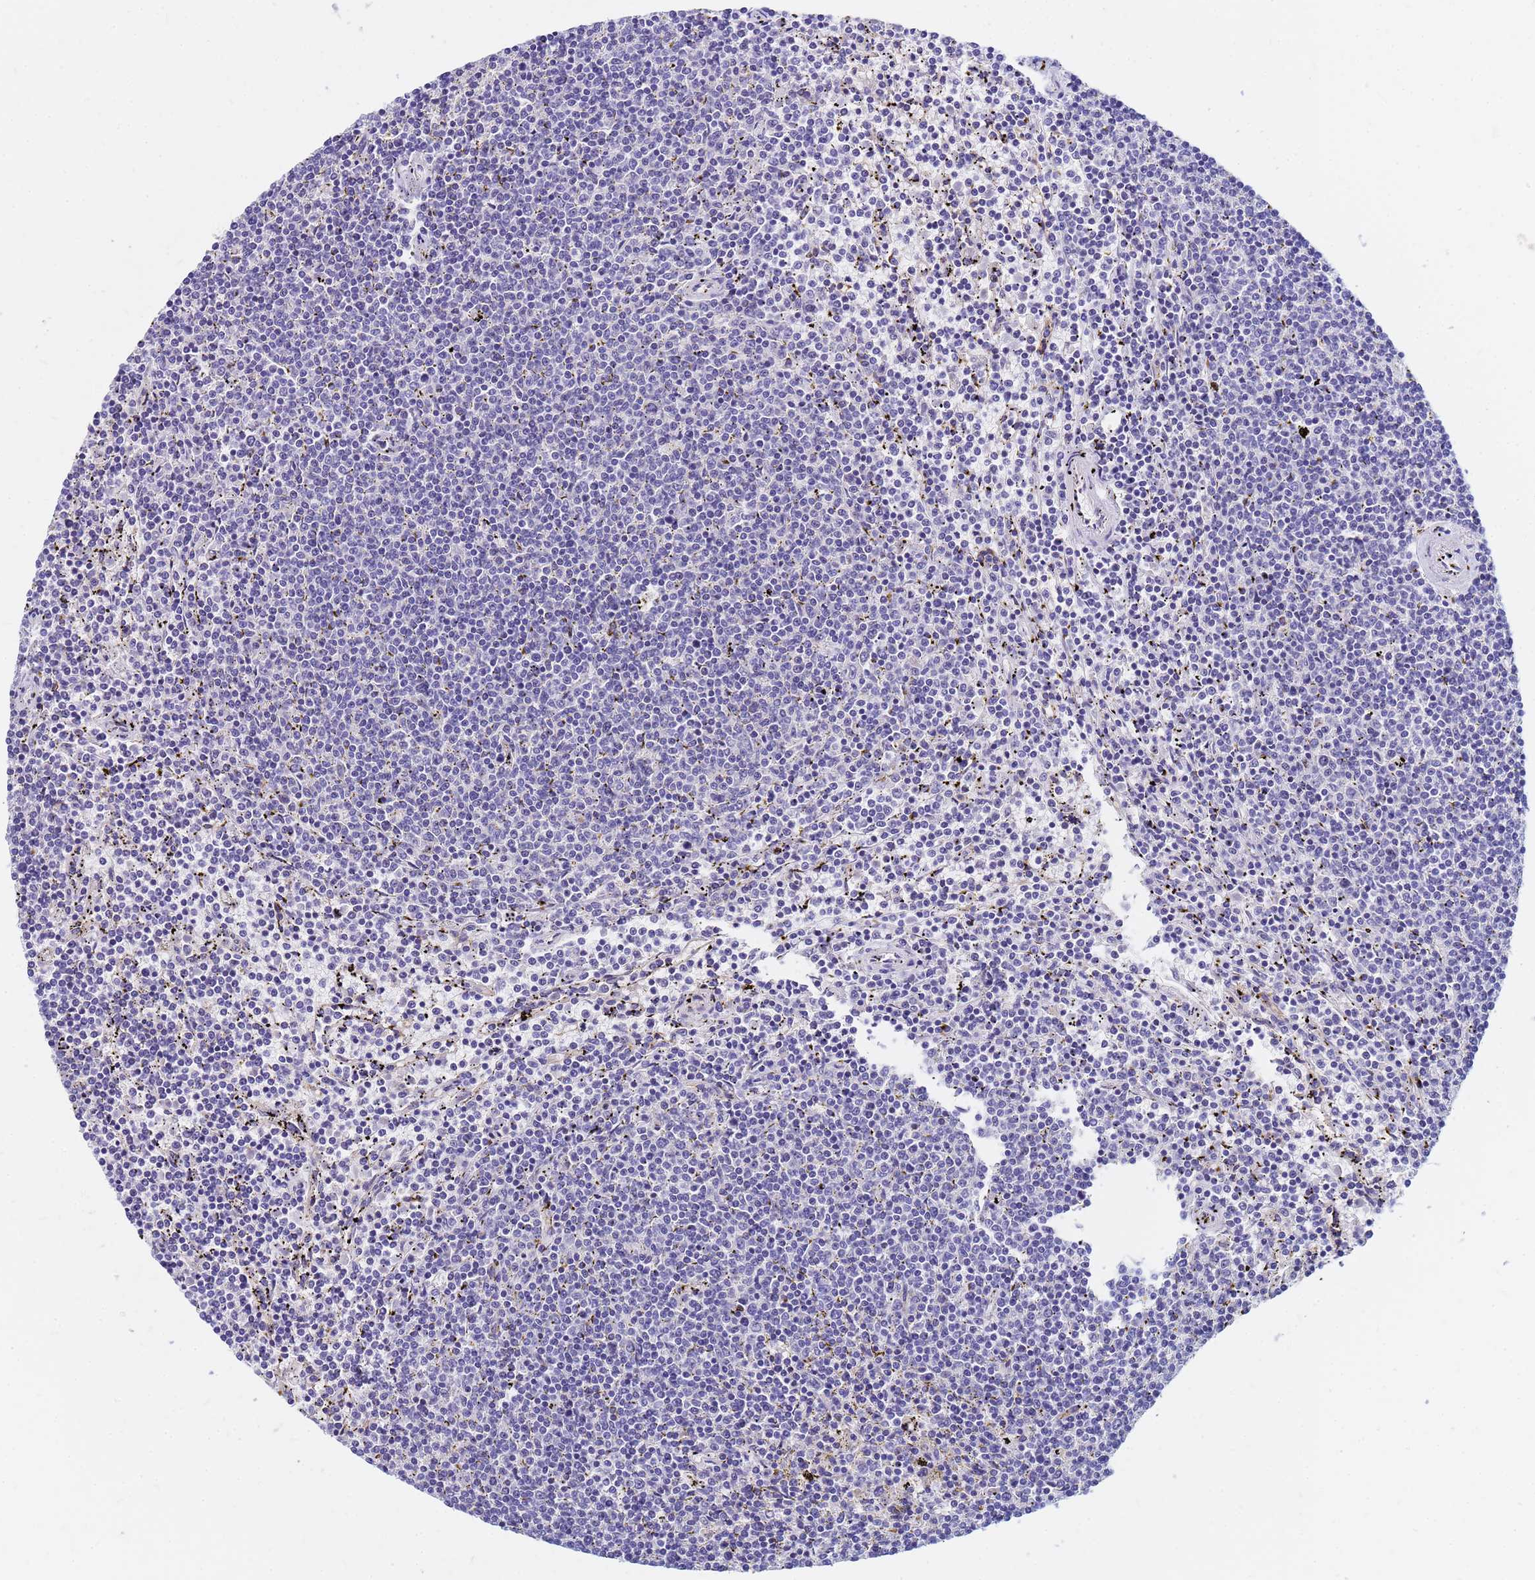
{"staining": {"intensity": "negative", "quantity": "none", "location": "none"}, "tissue": "lymphoma", "cell_type": "Tumor cells", "image_type": "cancer", "snomed": [{"axis": "morphology", "description": "Malignant lymphoma, non-Hodgkin's type, Low grade"}, {"axis": "topography", "description": "Spleen"}], "caption": "This is a photomicrograph of immunohistochemistry (IHC) staining of lymphoma, which shows no expression in tumor cells.", "gene": "DPRX", "patient": {"sex": "female", "age": 50}}